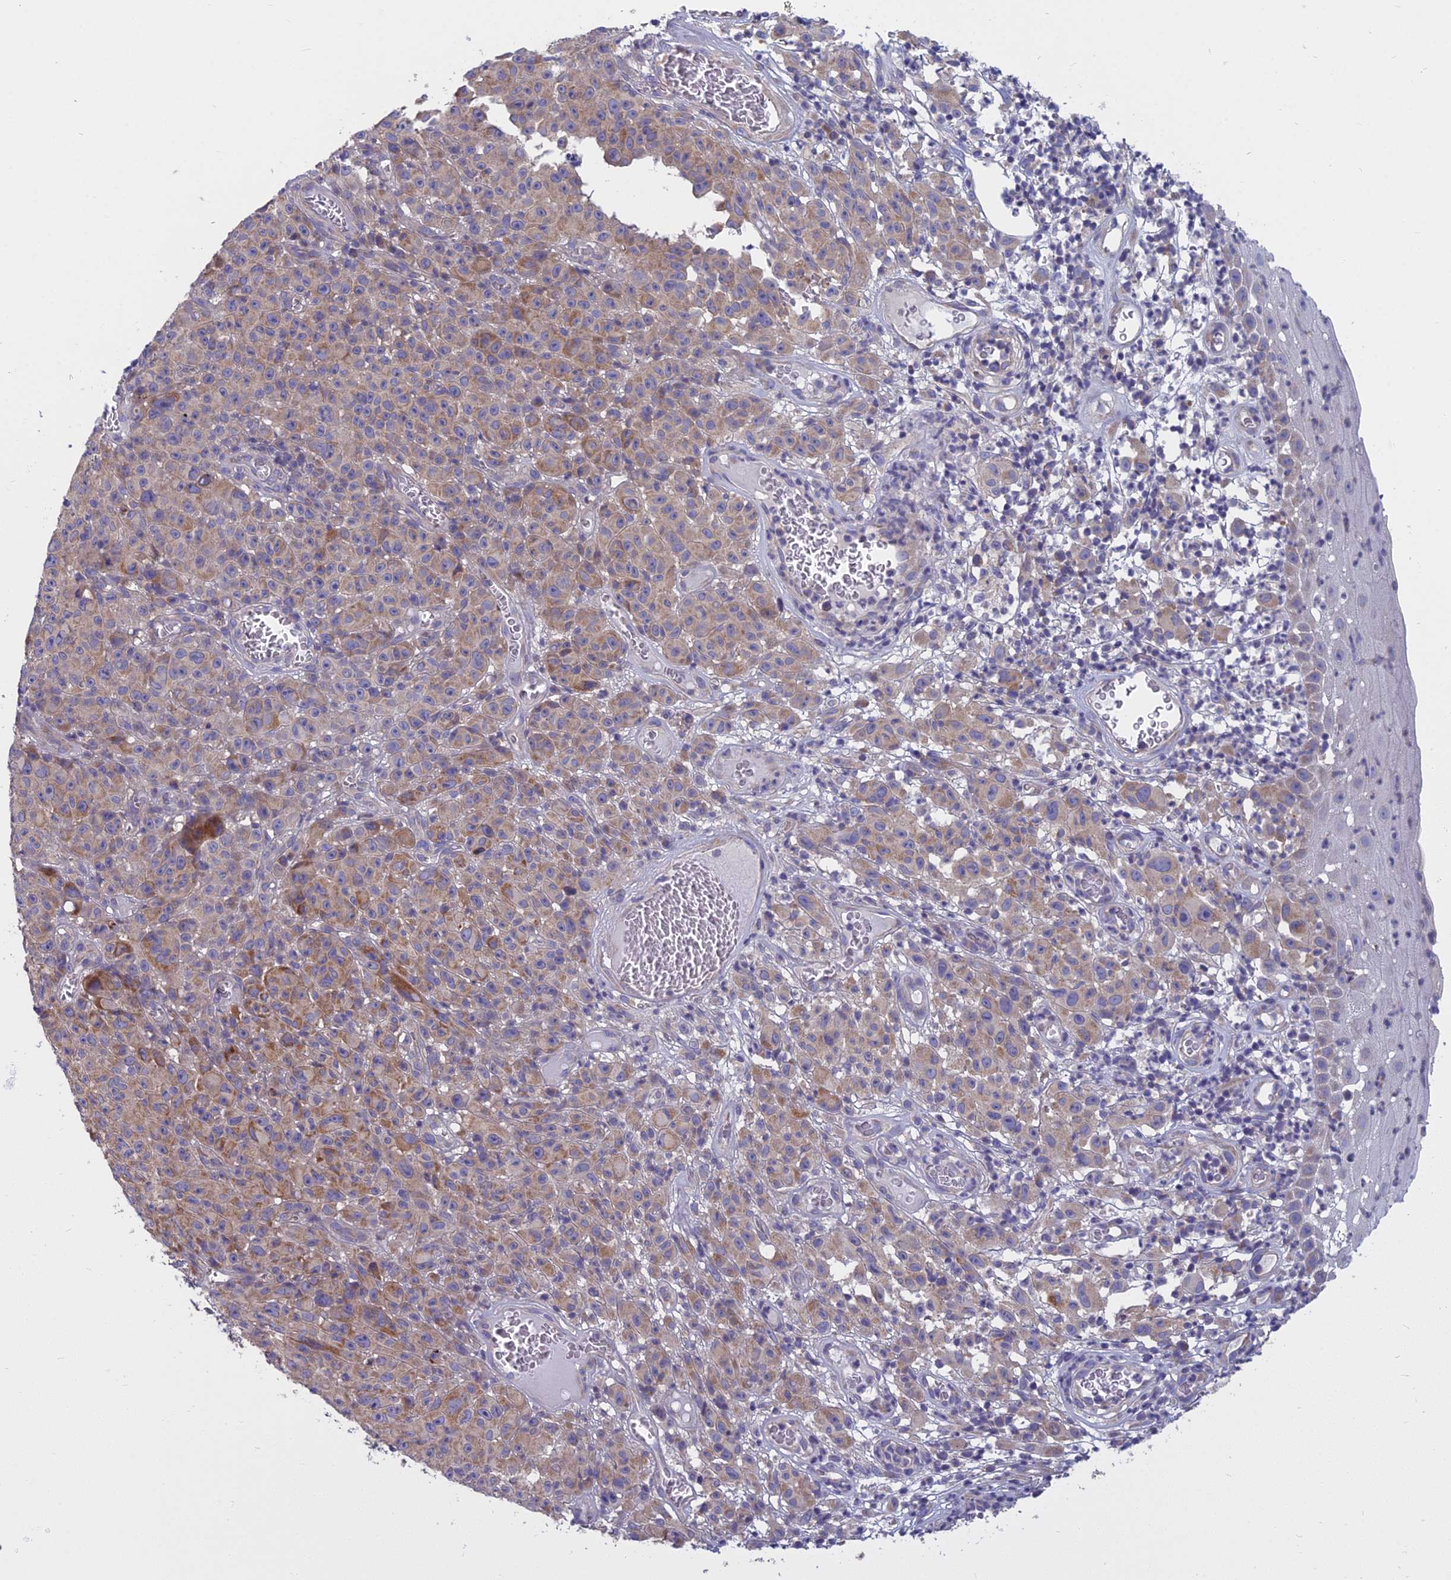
{"staining": {"intensity": "moderate", "quantity": "25%-75%", "location": "cytoplasmic/membranous"}, "tissue": "melanoma", "cell_type": "Tumor cells", "image_type": "cancer", "snomed": [{"axis": "morphology", "description": "Malignant melanoma, NOS"}, {"axis": "topography", "description": "Skin"}], "caption": "An IHC micrograph of tumor tissue is shown. Protein staining in brown highlights moderate cytoplasmic/membranous positivity in melanoma within tumor cells.", "gene": "COX20", "patient": {"sex": "female", "age": 82}}